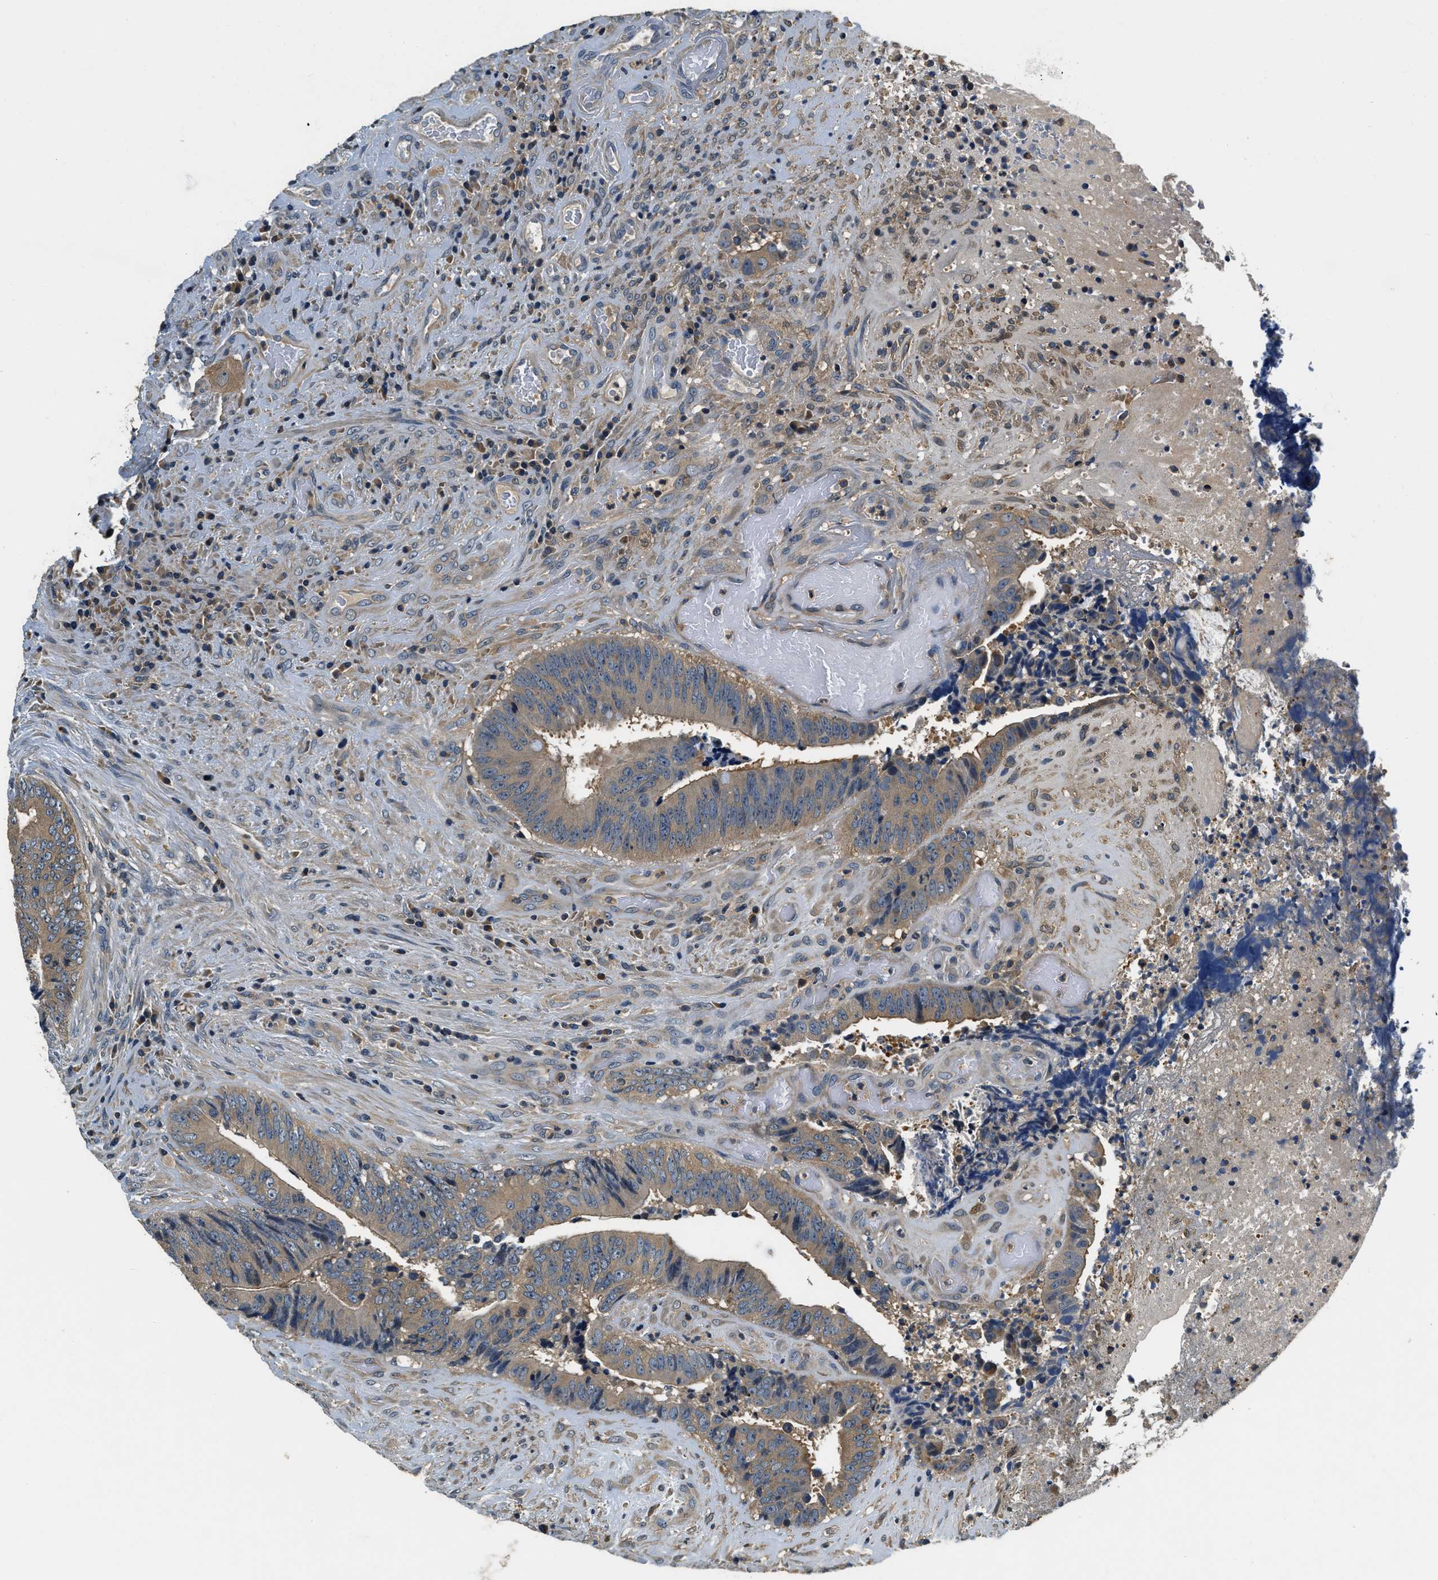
{"staining": {"intensity": "moderate", "quantity": ">75%", "location": "cytoplasmic/membranous"}, "tissue": "colorectal cancer", "cell_type": "Tumor cells", "image_type": "cancer", "snomed": [{"axis": "morphology", "description": "Adenocarcinoma, NOS"}, {"axis": "topography", "description": "Rectum"}], "caption": "A brown stain highlights moderate cytoplasmic/membranous positivity of a protein in human colorectal adenocarcinoma tumor cells.", "gene": "RESF1", "patient": {"sex": "male", "age": 72}}